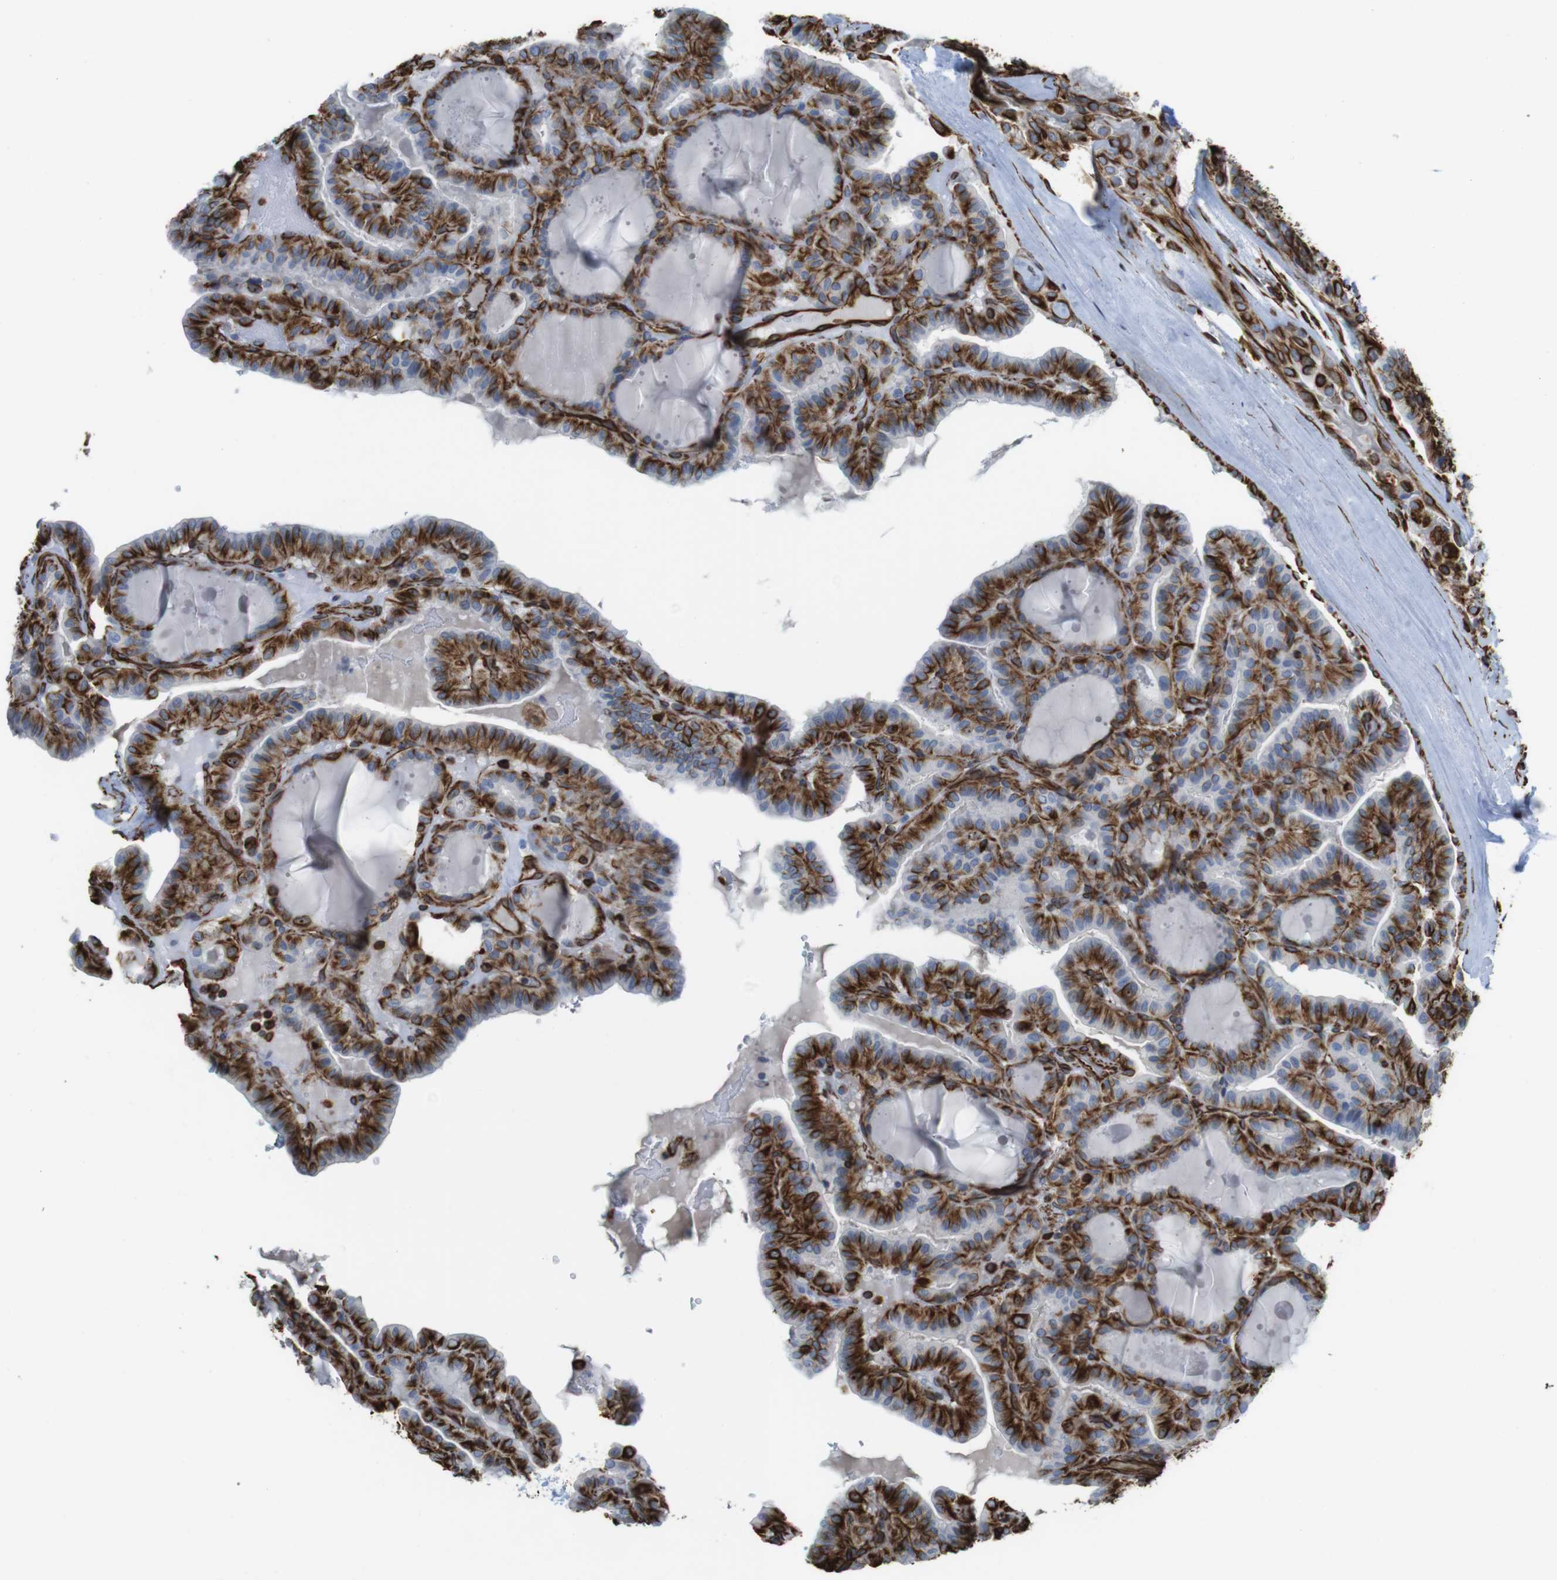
{"staining": {"intensity": "strong", "quantity": ">75%", "location": "cytoplasmic/membranous"}, "tissue": "thyroid cancer", "cell_type": "Tumor cells", "image_type": "cancer", "snomed": [{"axis": "morphology", "description": "Papillary adenocarcinoma, NOS"}, {"axis": "topography", "description": "Thyroid gland"}], "caption": "The micrograph demonstrates immunohistochemical staining of papillary adenocarcinoma (thyroid). There is strong cytoplasmic/membranous positivity is seen in approximately >75% of tumor cells. (IHC, brightfield microscopy, high magnification).", "gene": "RALGPS1", "patient": {"sex": "male", "age": 77}}